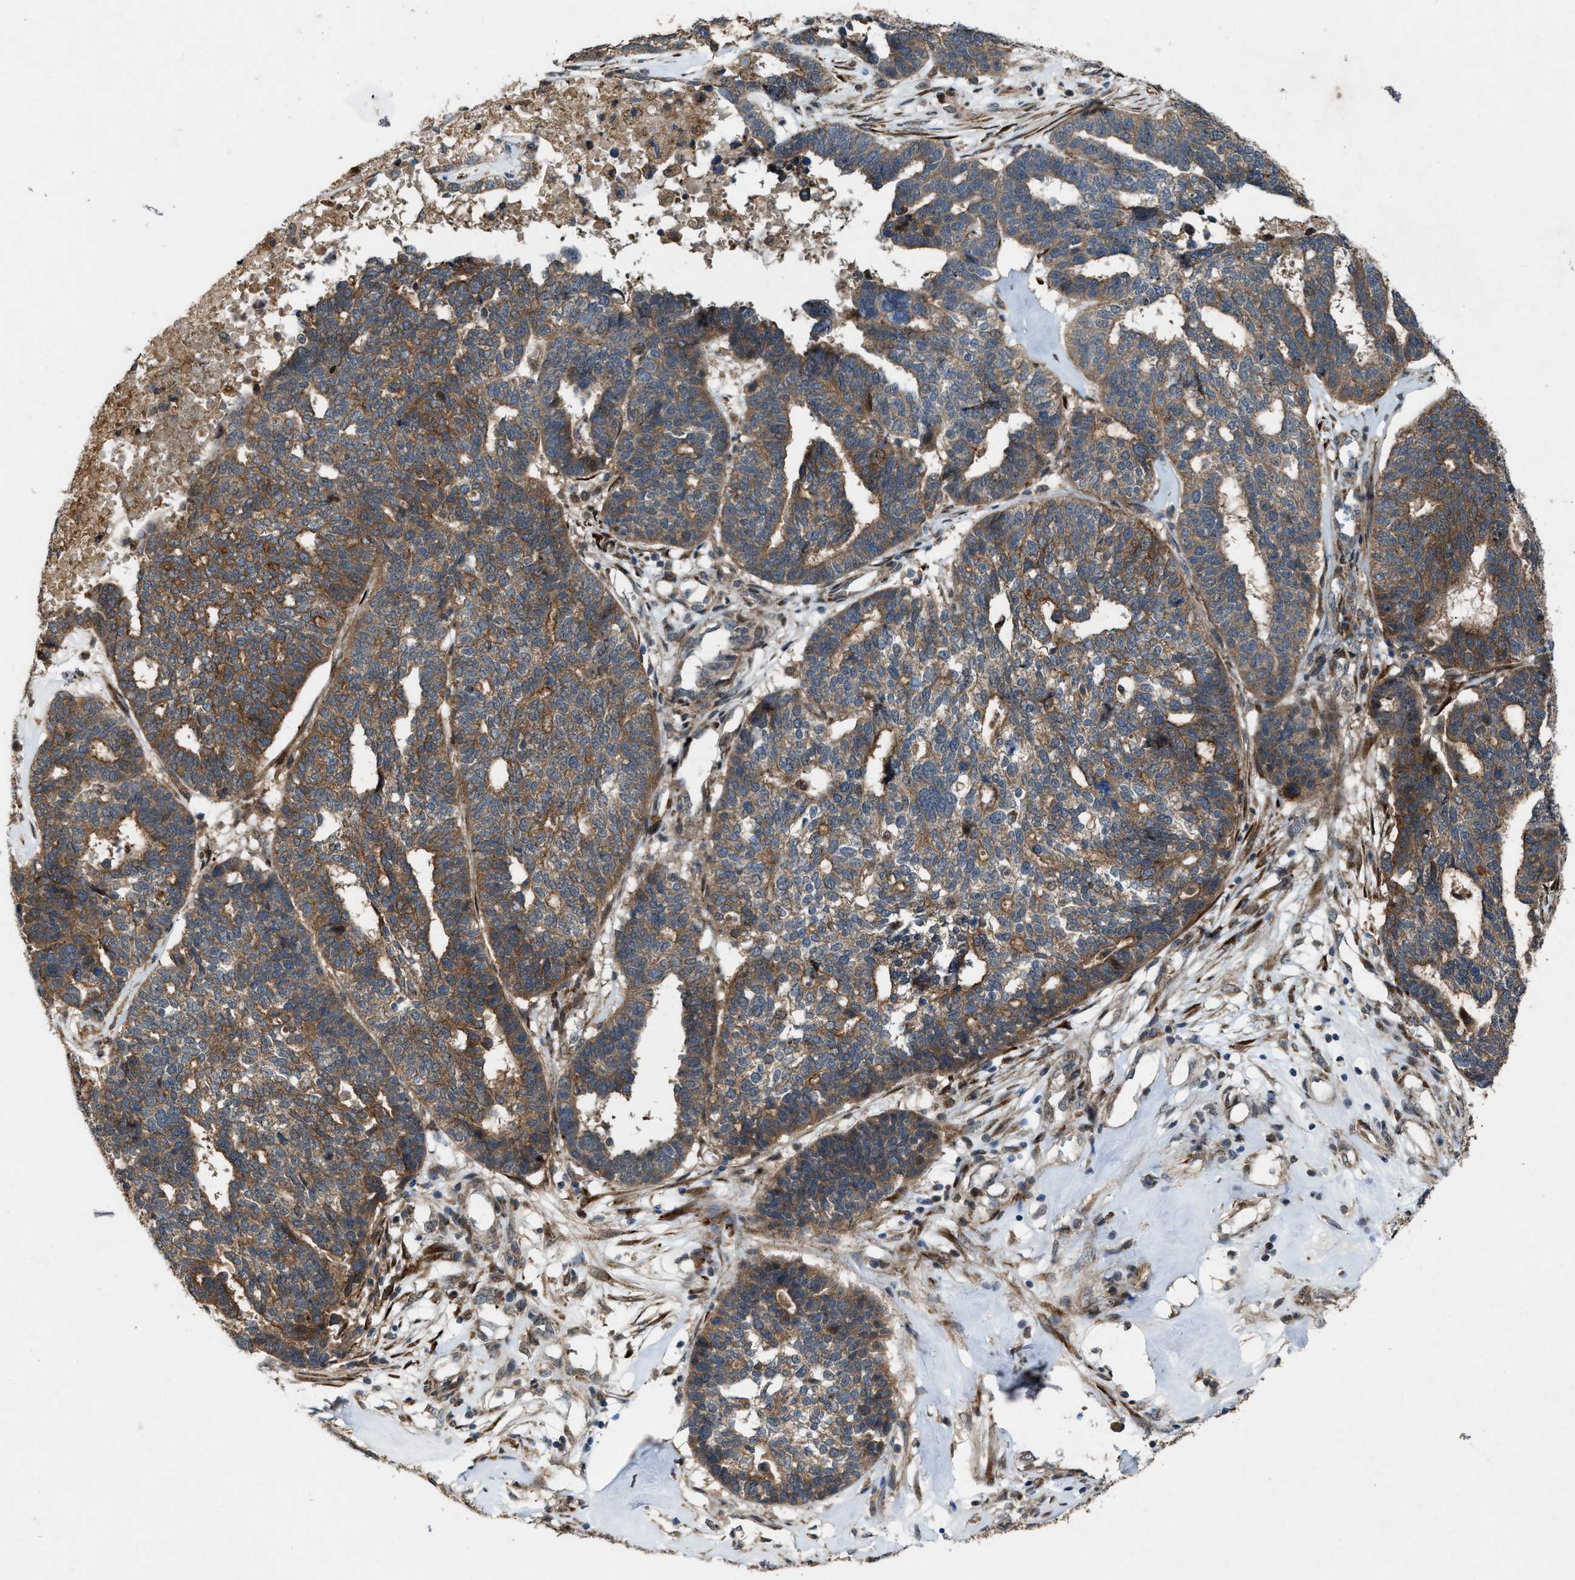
{"staining": {"intensity": "moderate", "quantity": ">75%", "location": "cytoplasmic/membranous"}, "tissue": "ovarian cancer", "cell_type": "Tumor cells", "image_type": "cancer", "snomed": [{"axis": "morphology", "description": "Cystadenocarcinoma, serous, NOS"}, {"axis": "topography", "description": "Ovary"}], "caption": "Immunohistochemistry histopathology image of human ovarian cancer stained for a protein (brown), which shows medium levels of moderate cytoplasmic/membranous staining in approximately >75% of tumor cells.", "gene": "LRRC72", "patient": {"sex": "female", "age": 59}}